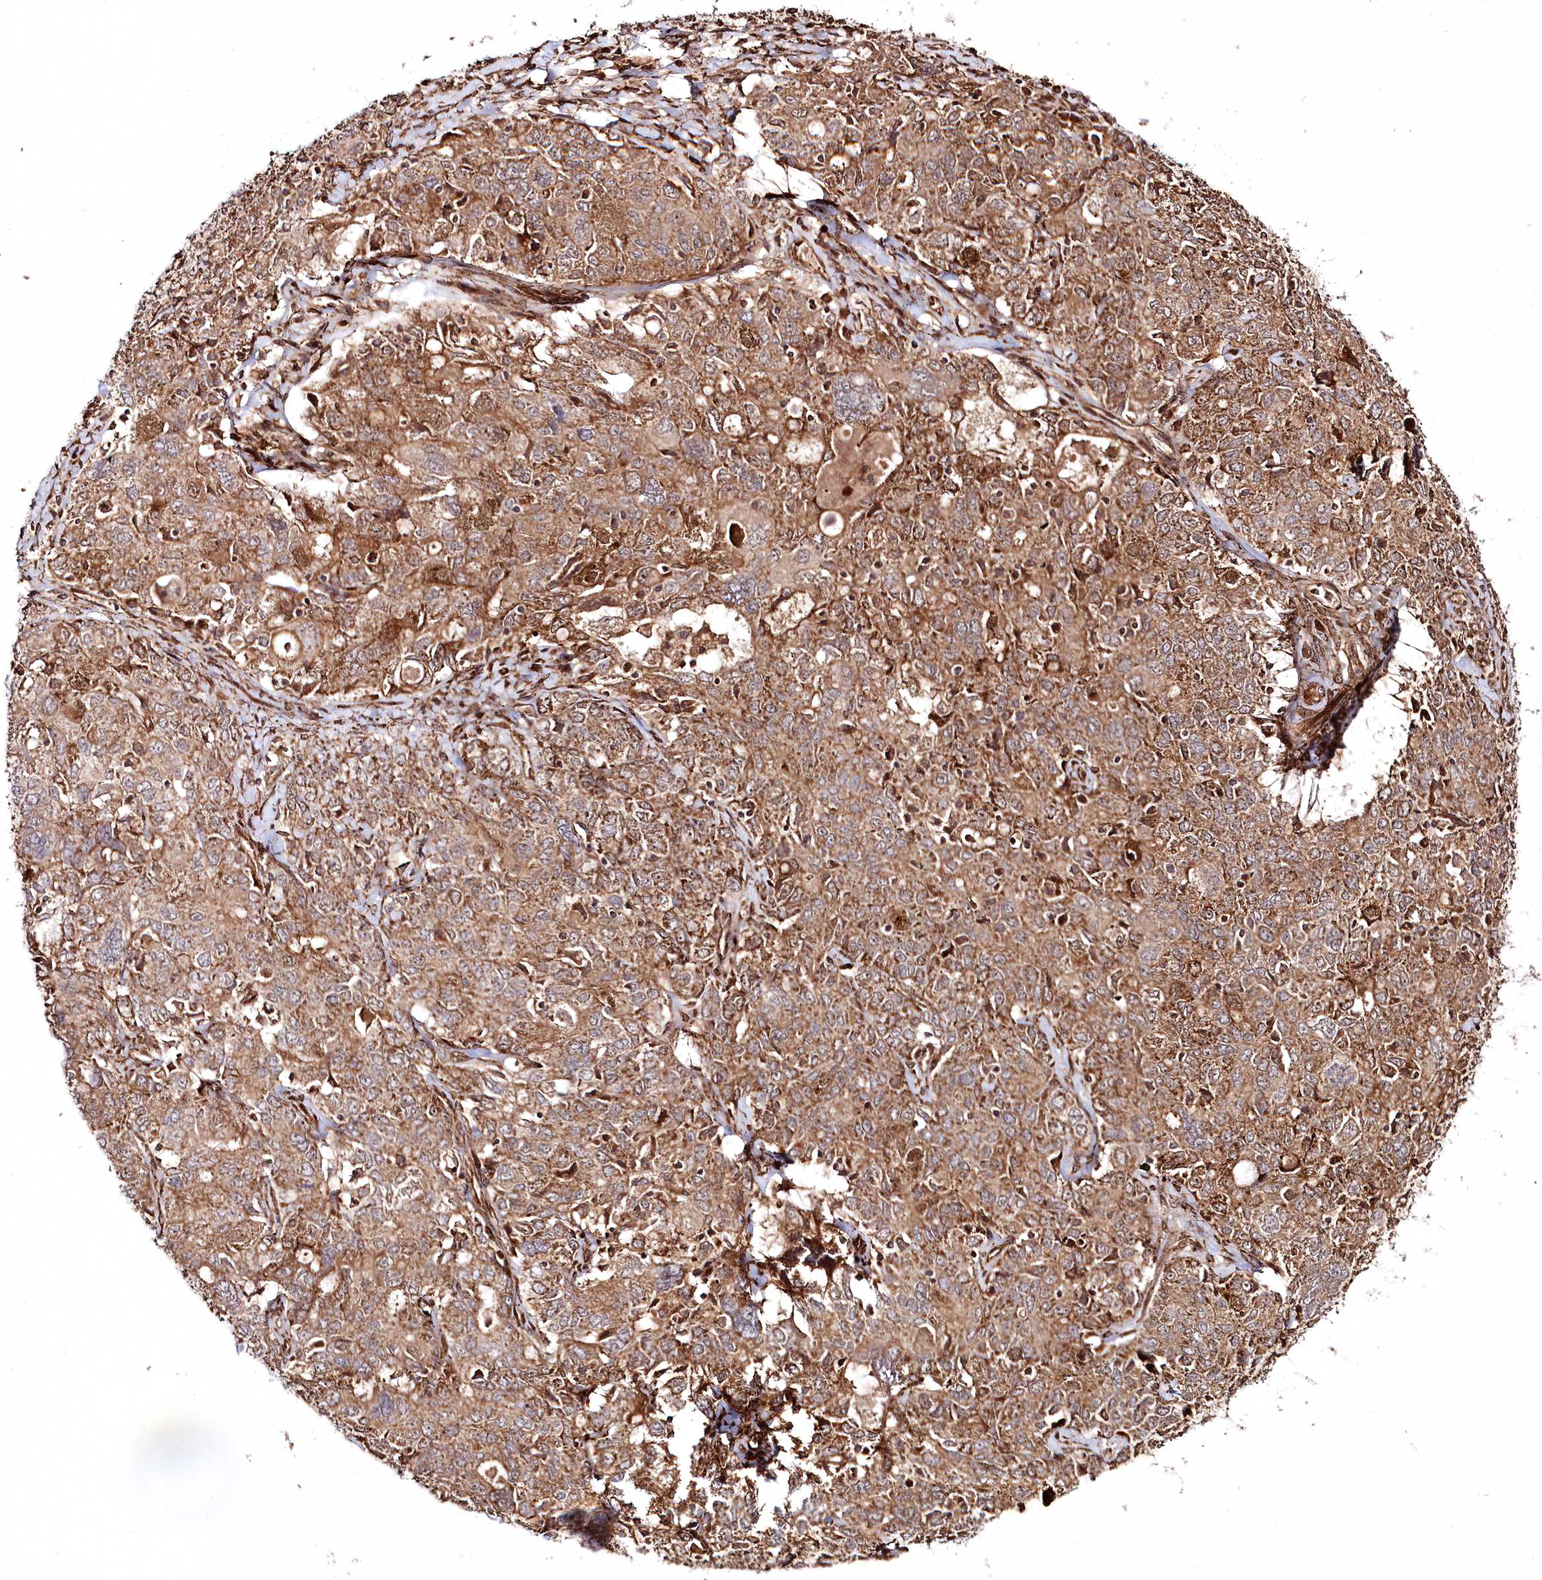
{"staining": {"intensity": "moderate", "quantity": ">75%", "location": "cytoplasmic/membranous"}, "tissue": "ovarian cancer", "cell_type": "Tumor cells", "image_type": "cancer", "snomed": [{"axis": "morphology", "description": "Carcinoma, endometroid"}, {"axis": "topography", "description": "Ovary"}], "caption": "Ovarian cancer tissue demonstrates moderate cytoplasmic/membranous staining in approximately >75% of tumor cells", "gene": "REXO2", "patient": {"sex": "female", "age": 62}}